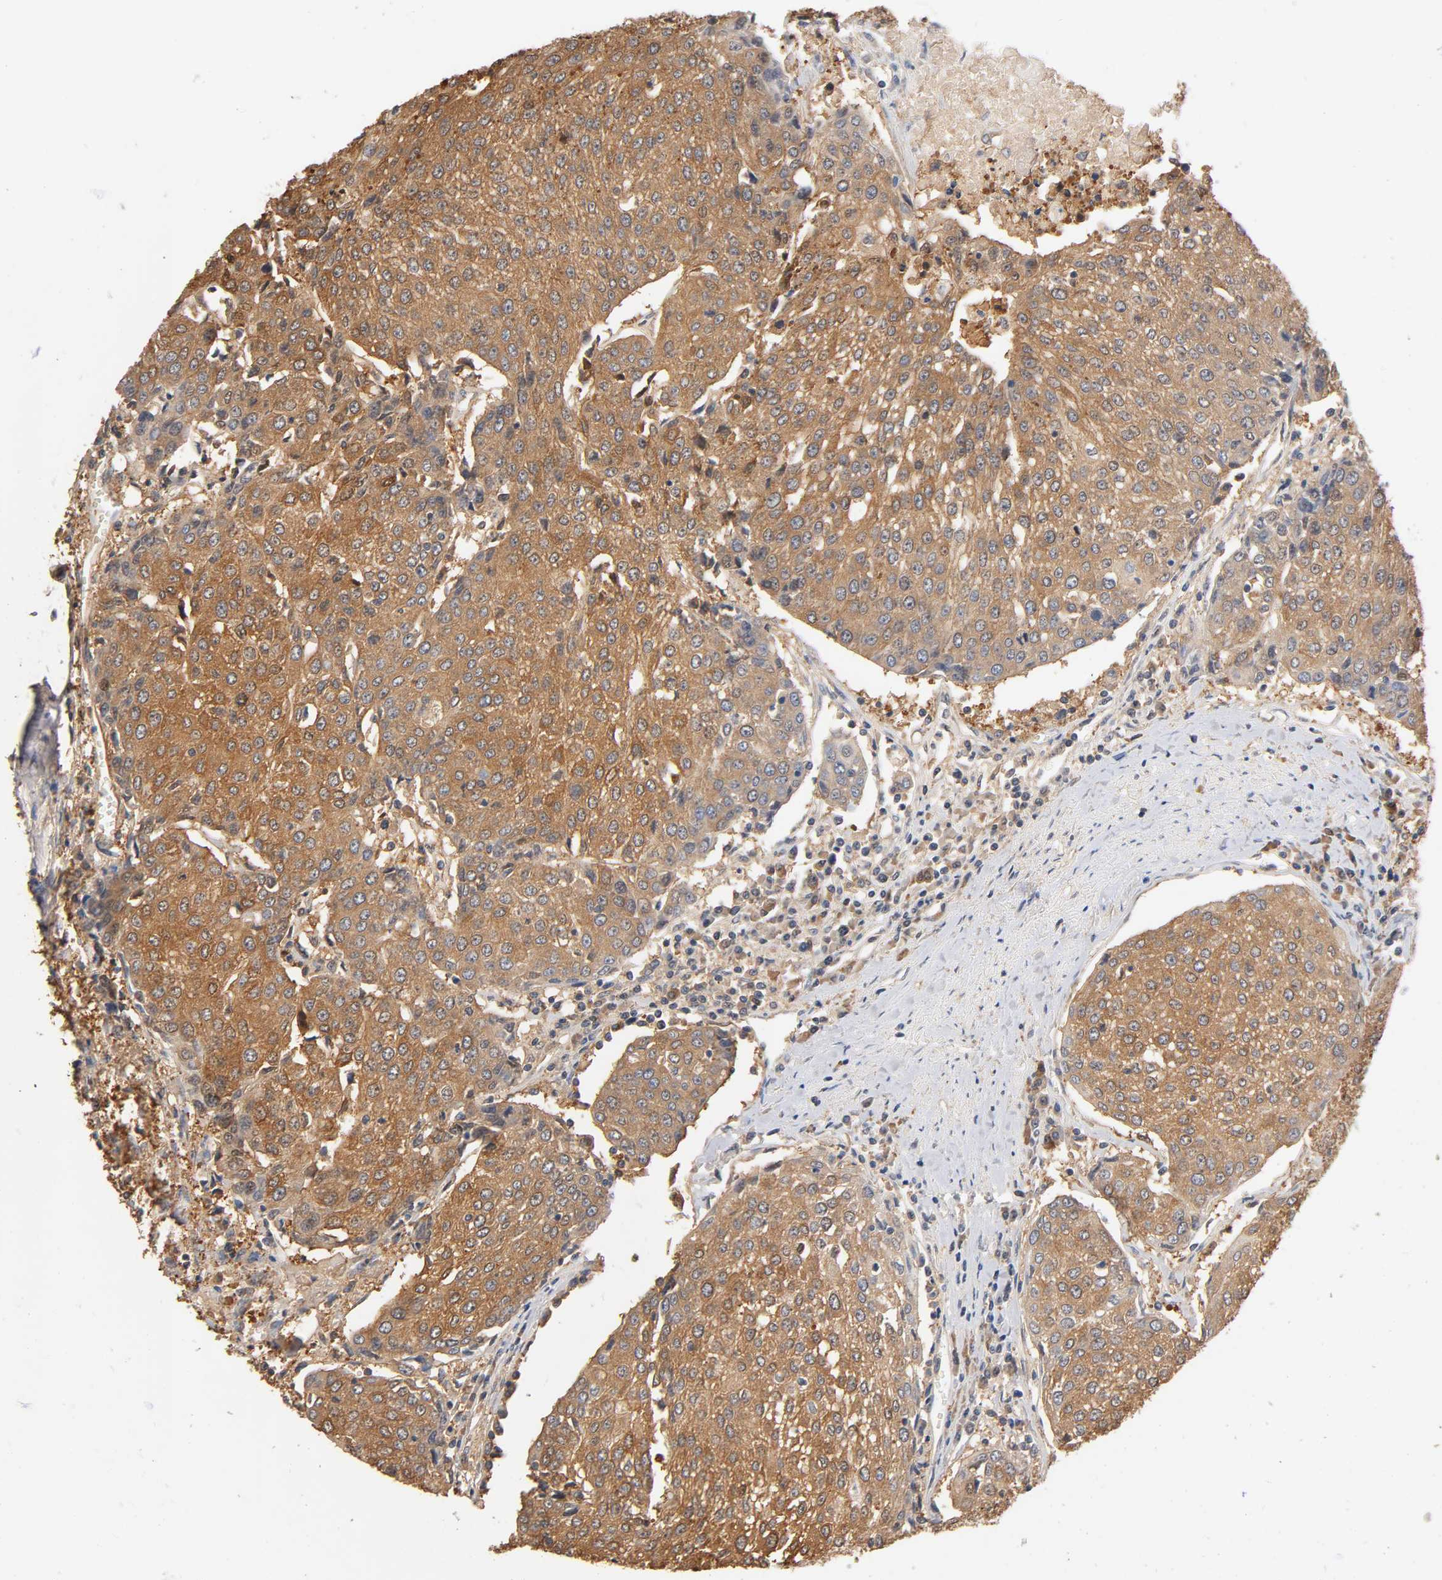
{"staining": {"intensity": "moderate", "quantity": ">75%", "location": "cytoplasmic/membranous"}, "tissue": "urothelial cancer", "cell_type": "Tumor cells", "image_type": "cancer", "snomed": [{"axis": "morphology", "description": "Urothelial carcinoma, High grade"}, {"axis": "topography", "description": "Urinary bladder"}], "caption": "Protein staining displays moderate cytoplasmic/membranous staining in about >75% of tumor cells in urothelial carcinoma (high-grade). (brown staining indicates protein expression, while blue staining denotes nuclei).", "gene": "ALDOA", "patient": {"sex": "female", "age": 85}}